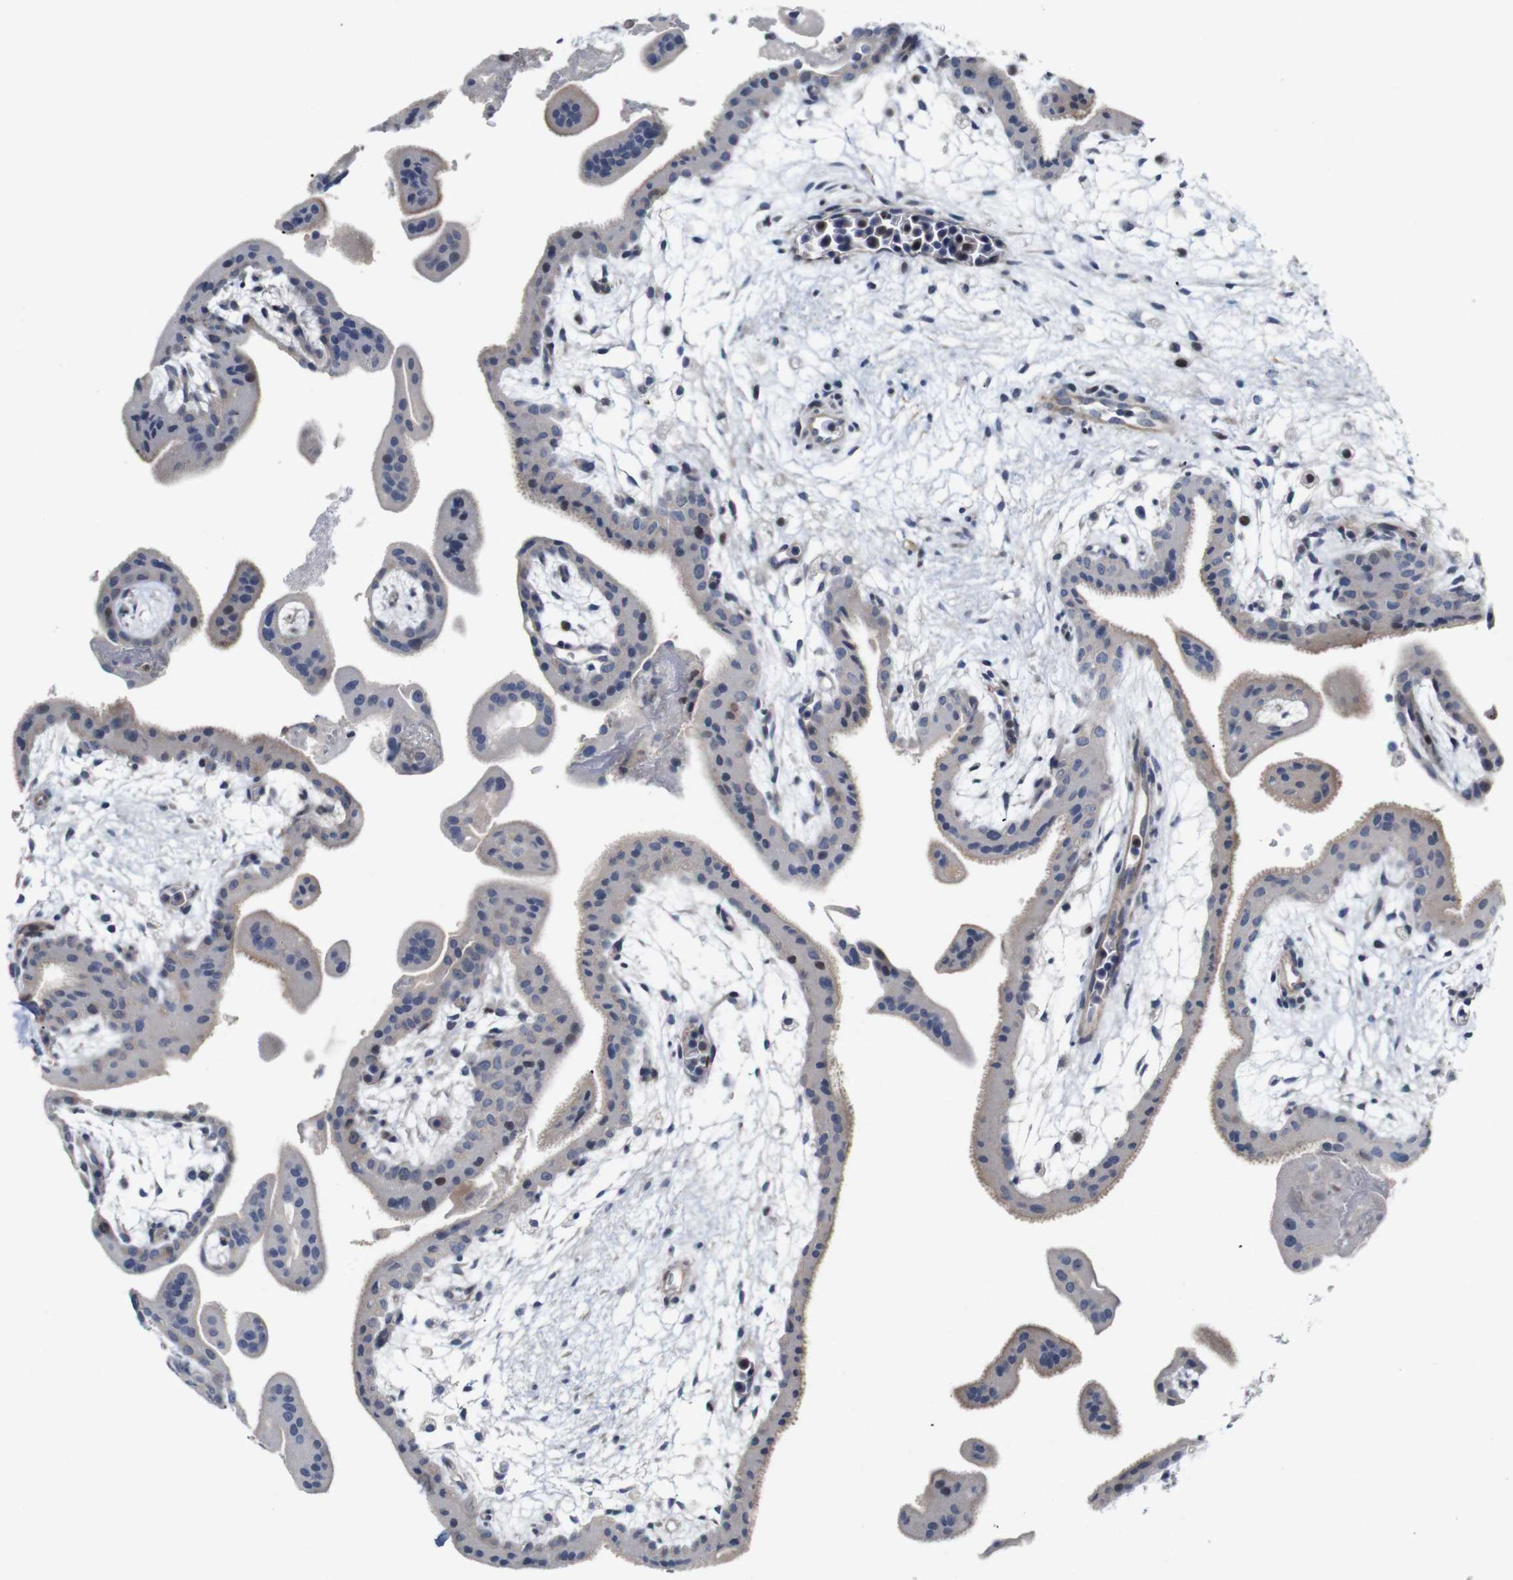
{"staining": {"intensity": "weak", "quantity": "<25%", "location": "cytoplasmic/membranous"}, "tissue": "placenta", "cell_type": "Decidual cells", "image_type": "normal", "snomed": [{"axis": "morphology", "description": "Normal tissue, NOS"}, {"axis": "topography", "description": "Placenta"}], "caption": "Histopathology image shows no significant protein staining in decidual cells of normal placenta.", "gene": "CYB561", "patient": {"sex": "female", "age": 35}}